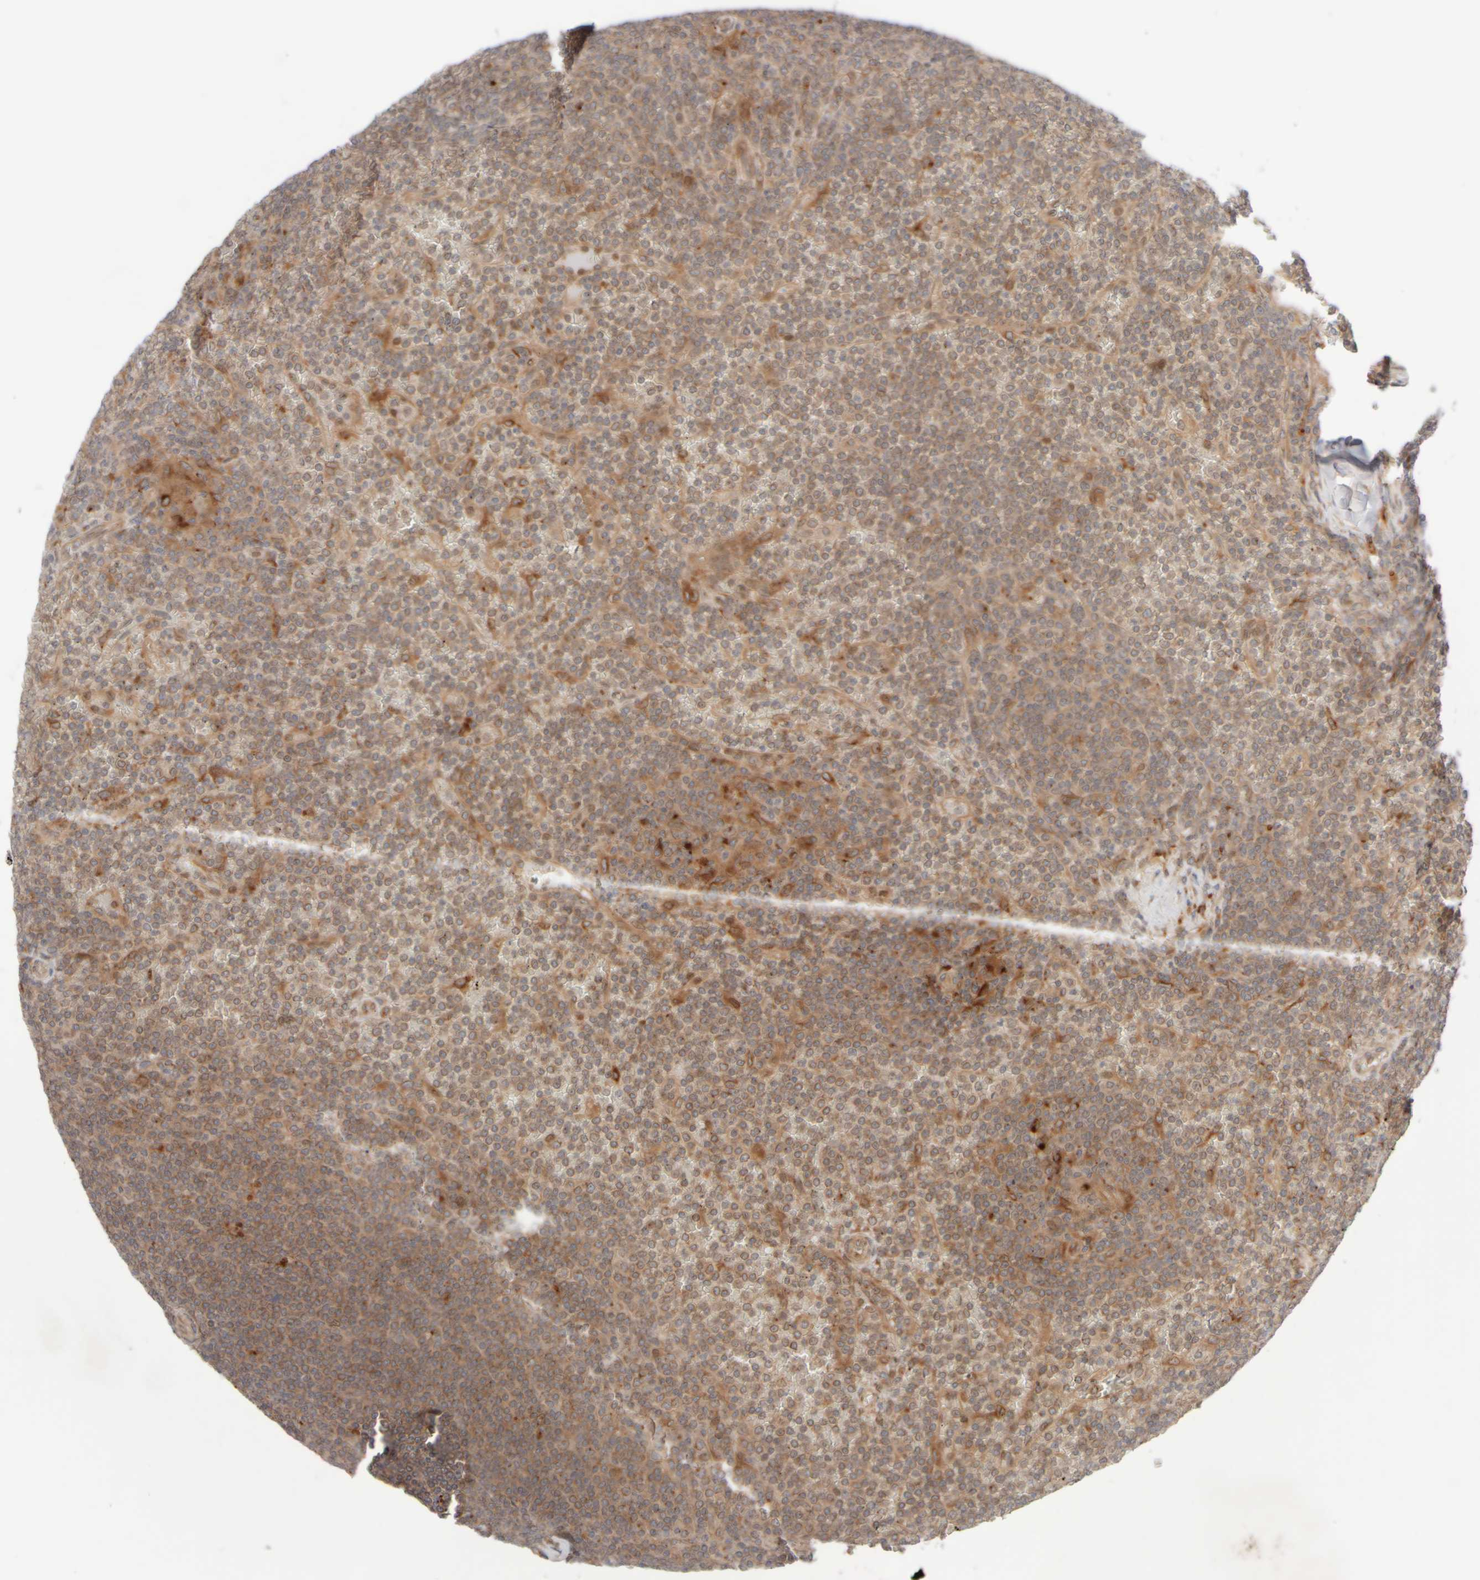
{"staining": {"intensity": "moderate", "quantity": ">75%", "location": "cytoplasmic/membranous"}, "tissue": "lymphoma", "cell_type": "Tumor cells", "image_type": "cancer", "snomed": [{"axis": "morphology", "description": "Malignant lymphoma, non-Hodgkin's type, Low grade"}, {"axis": "topography", "description": "Spleen"}], "caption": "An image of low-grade malignant lymphoma, non-Hodgkin's type stained for a protein displays moderate cytoplasmic/membranous brown staining in tumor cells. (DAB IHC with brightfield microscopy, high magnification).", "gene": "GCN1", "patient": {"sex": "female", "age": 19}}